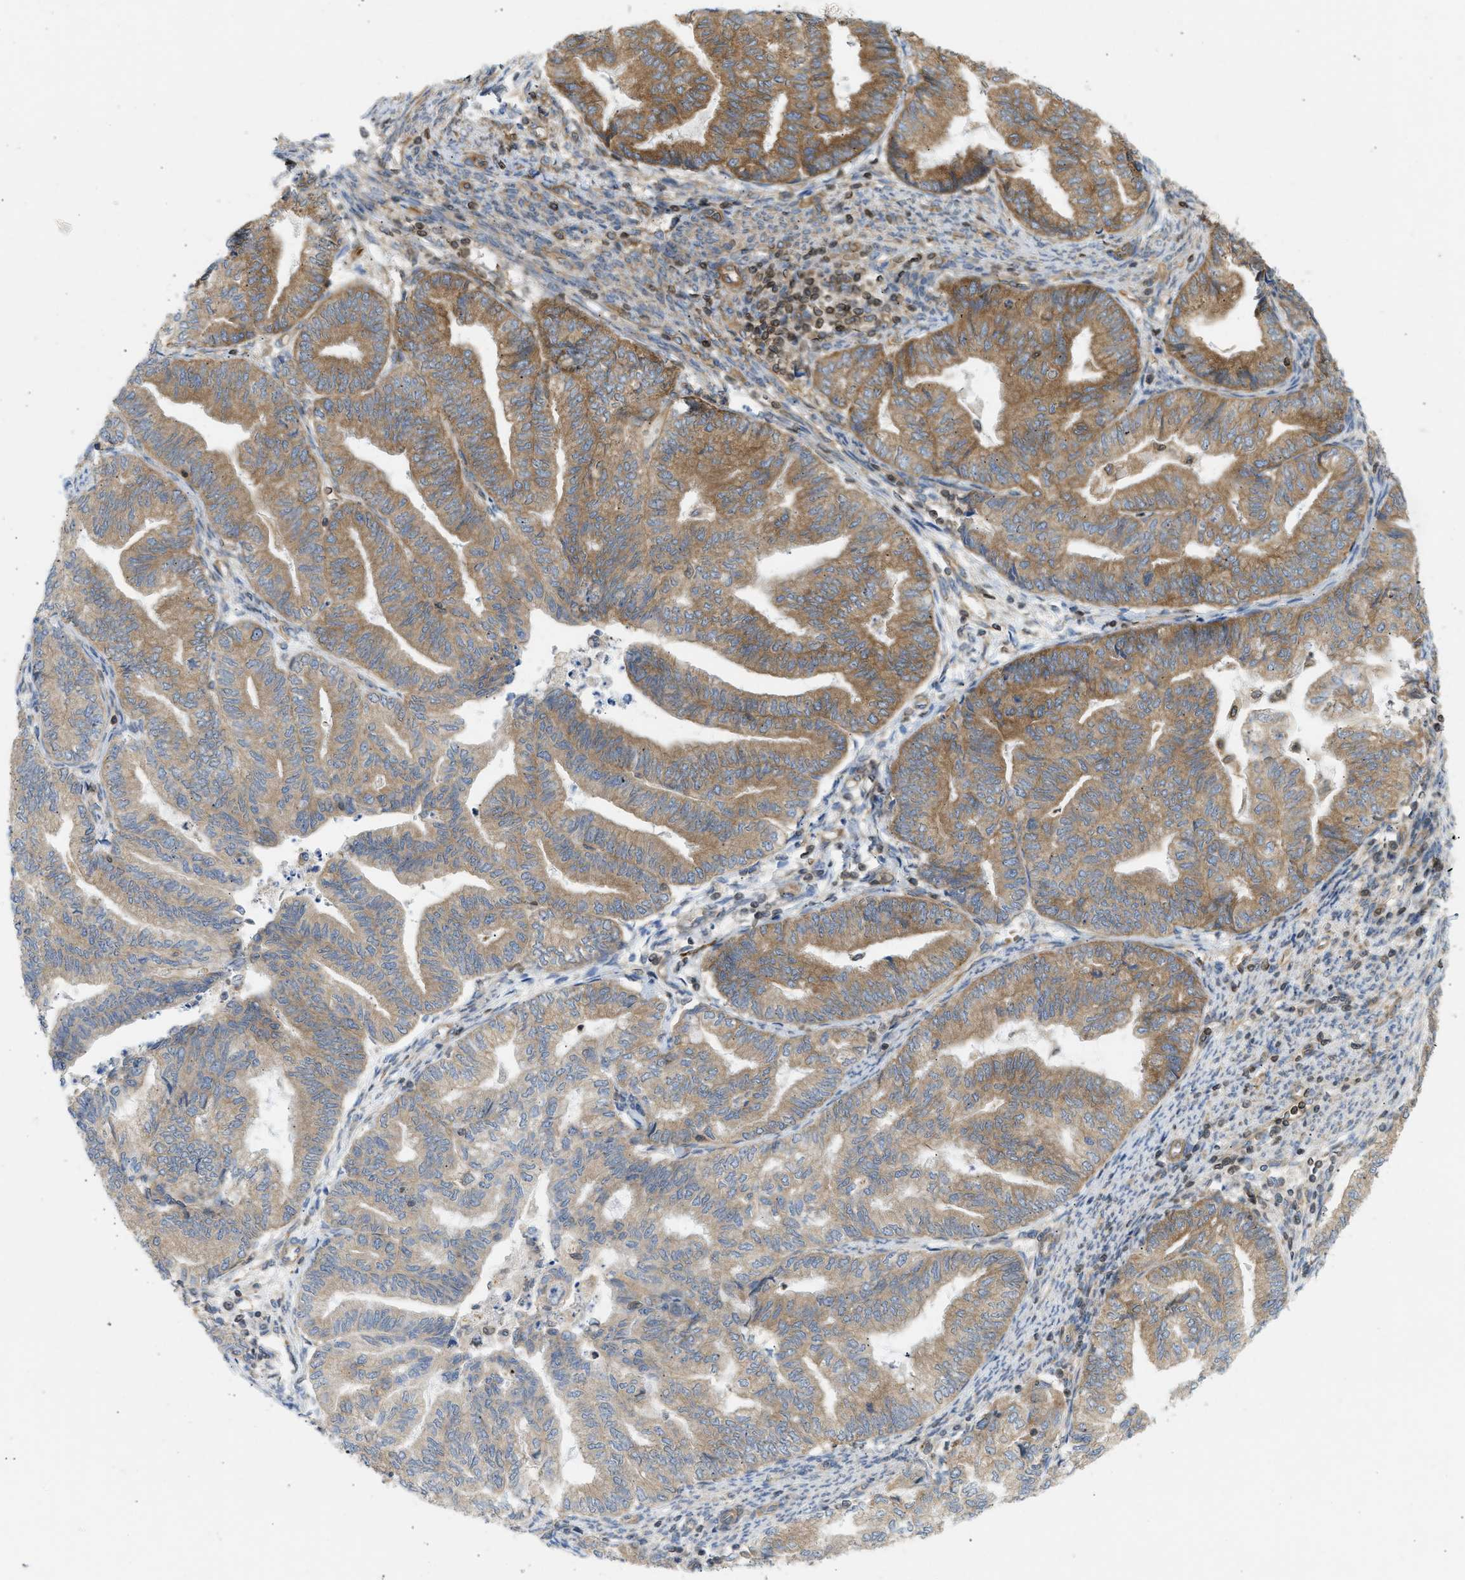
{"staining": {"intensity": "moderate", "quantity": ">75%", "location": "cytoplasmic/membranous"}, "tissue": "endometrial cancer", "cell_type": "Tumor cells", "image_type": "cancer", "snomed": [{"axis": "morphology", "description": "Adenocarcinoma, NOS"}, {"axis": "topography", "description": "Endometrium"}], "caption": "Immunohistochemical staining of endometrial cancer exhibits medium levels of moderate cytoplasmic/membranous positivity in approximately >75% of tumor cells.", "gene": "STRN", "patient": {"sex": "female", "age": 79}}